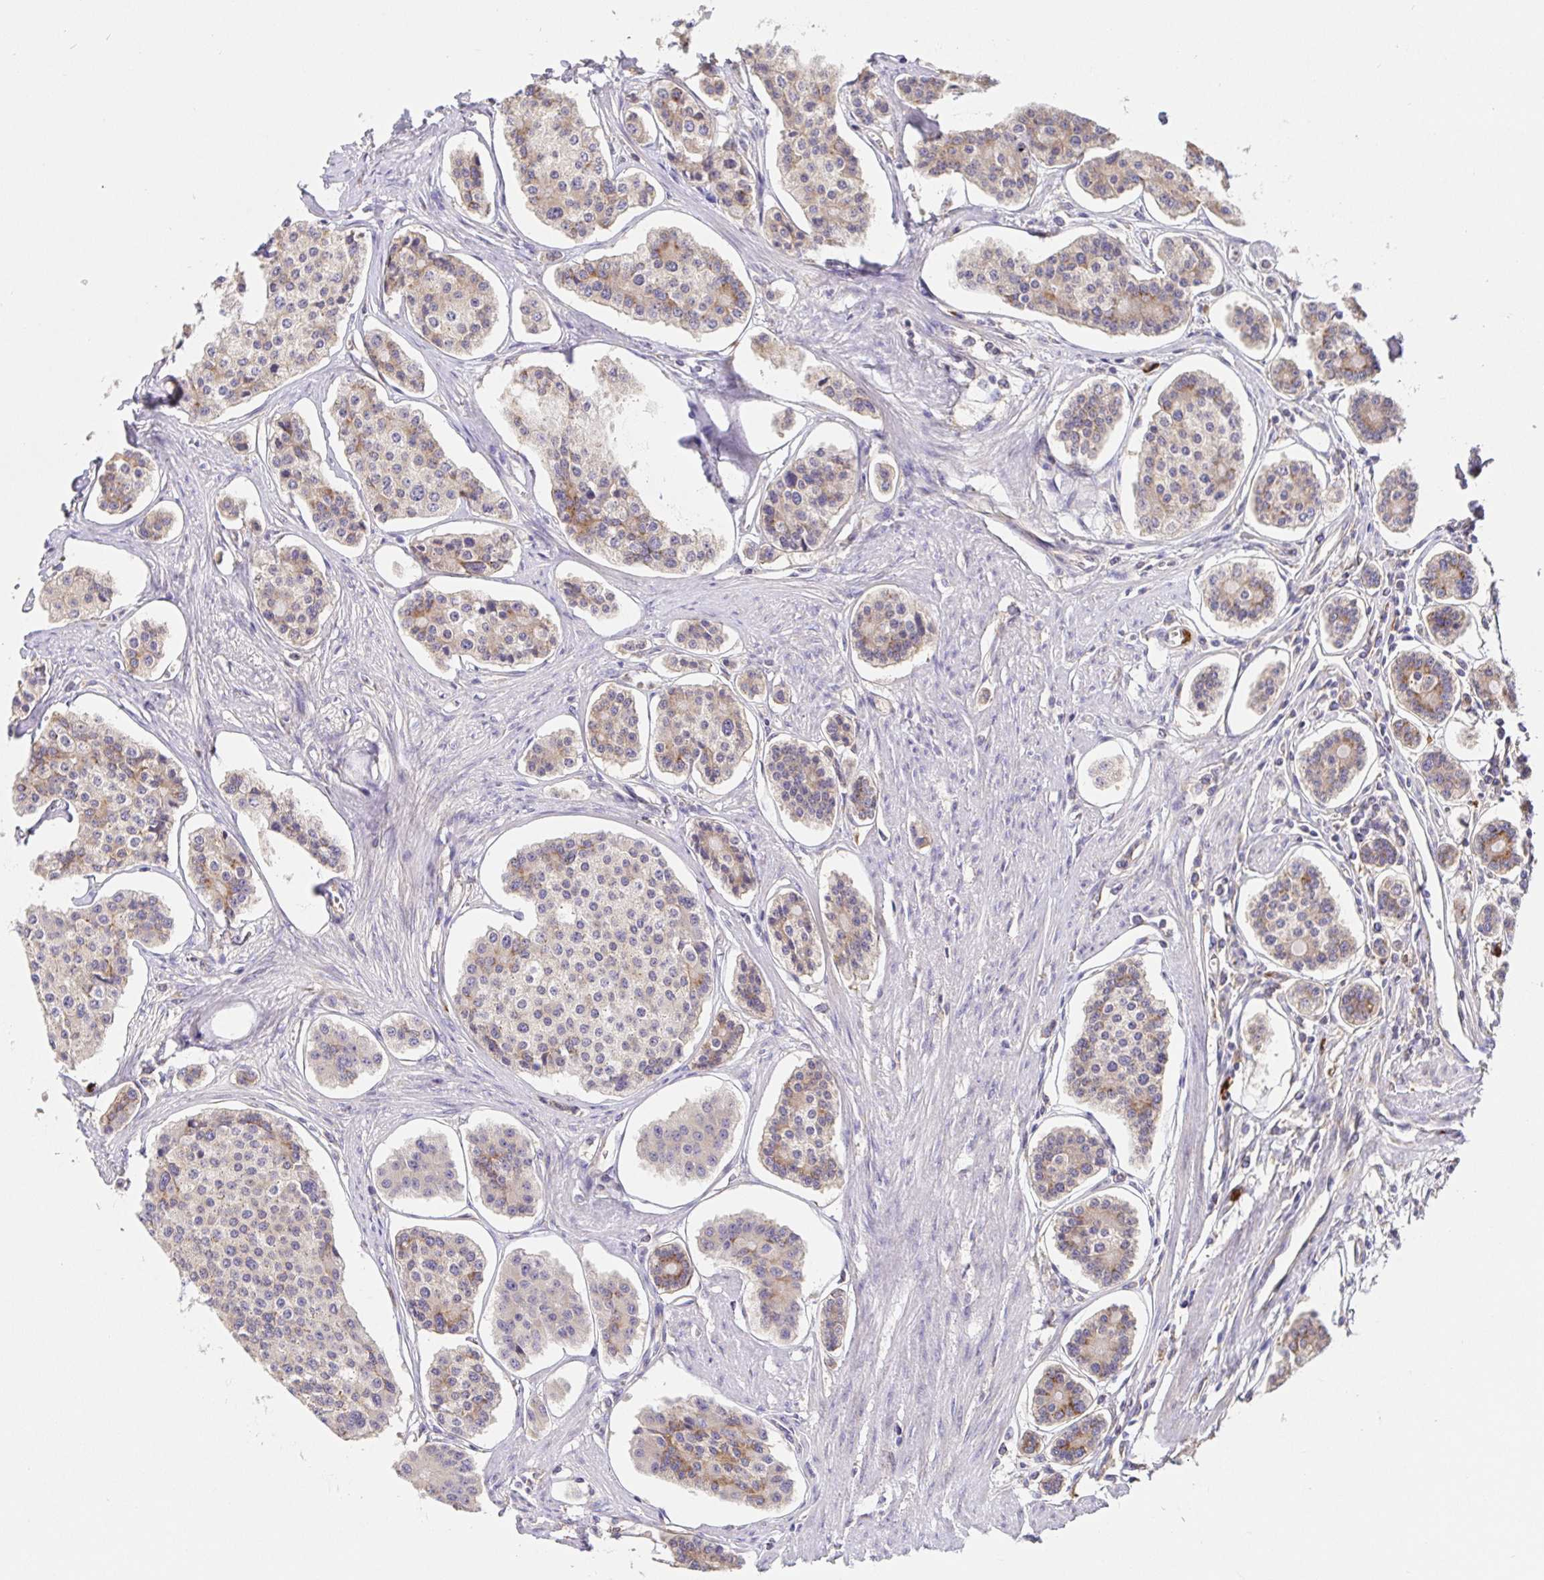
{"staining": {"intensity": "weak", "quantity": "25%-75%", "location": "cytoplasmic/membranous"}, "tissue": "carcinoid", "cell_type": "Tumor cells", "image_type": "cancer", "snomed": [{"axis": "morphology", "description": "Carcinoid, malignant, NOS"}, {"axis": "topography", "description": "Small intestine"}], "caption": "A brown stain labels weak cytoplasmic/membranous positivity of a protein in human carcinoid tumor cells. (DAB (3,3'-diaminobenzidine) = brown stain, brightfield microscopy at high magnification).", "gene": "PDPK1", "patient": {"sex": "female", "age": 65}}